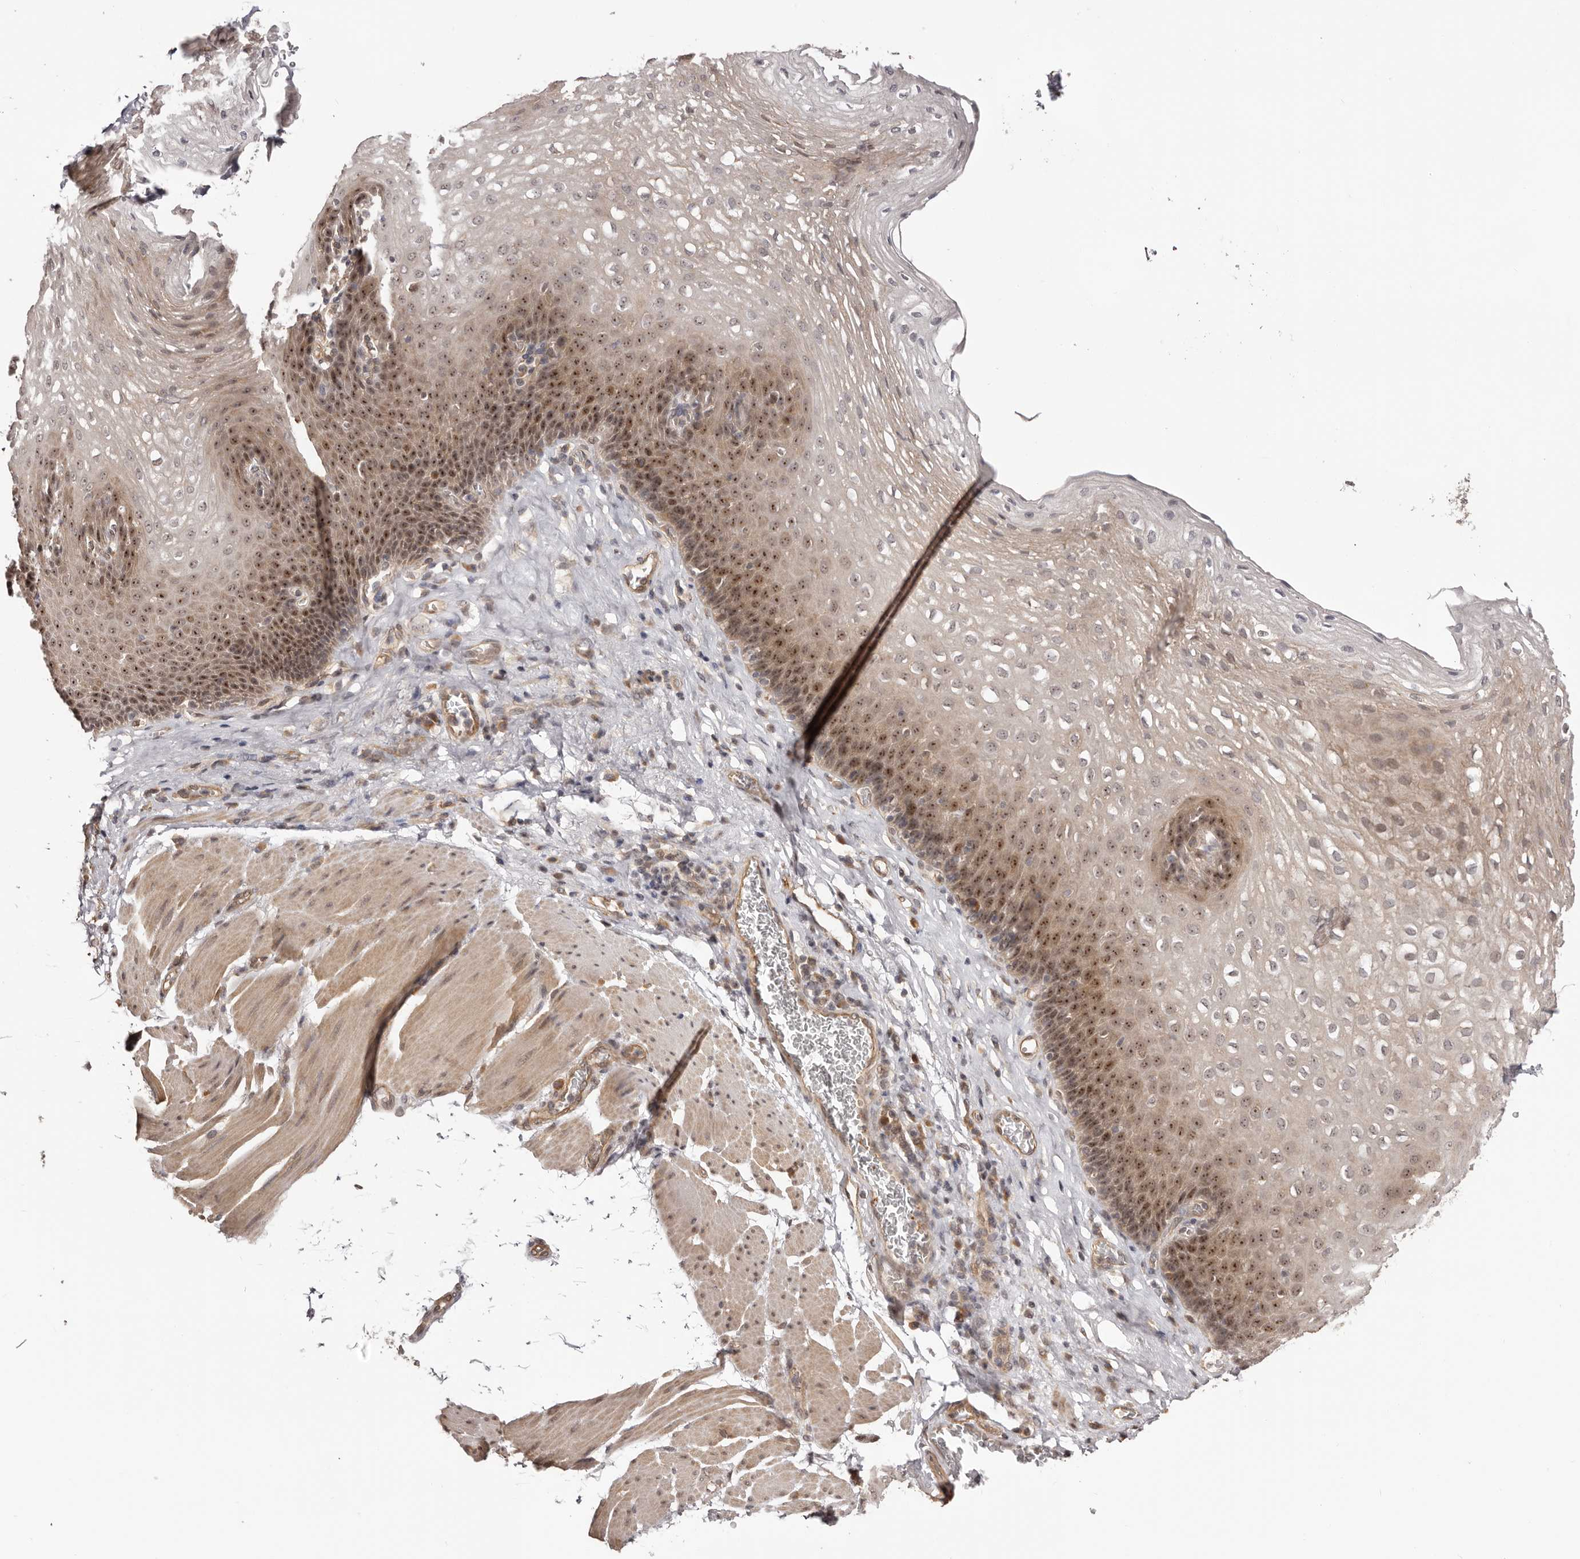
{"staining": {"intensity": "moderate", "quantity": "25%-75%", "location": "cytoplasmic/membranous,nuclear"}, "tissue": "esophagus", "cell_type": "Squamous epithelial cells", "image_type": "normal", "snomed": [{"axis": "morphology", "description": "Normal tissue, NOS"}, {"axis": "topography", "description": "Esophagus"}], "caption": "About 25%-75% of squamous epithelial cells in benign esophagus show moderate cytoplasmic/membranous,nuclear protein expression as visualized by brown immunohistochemical staining.", "gene": "NOL12", "patient": {"sex": "female", "age": 66}}